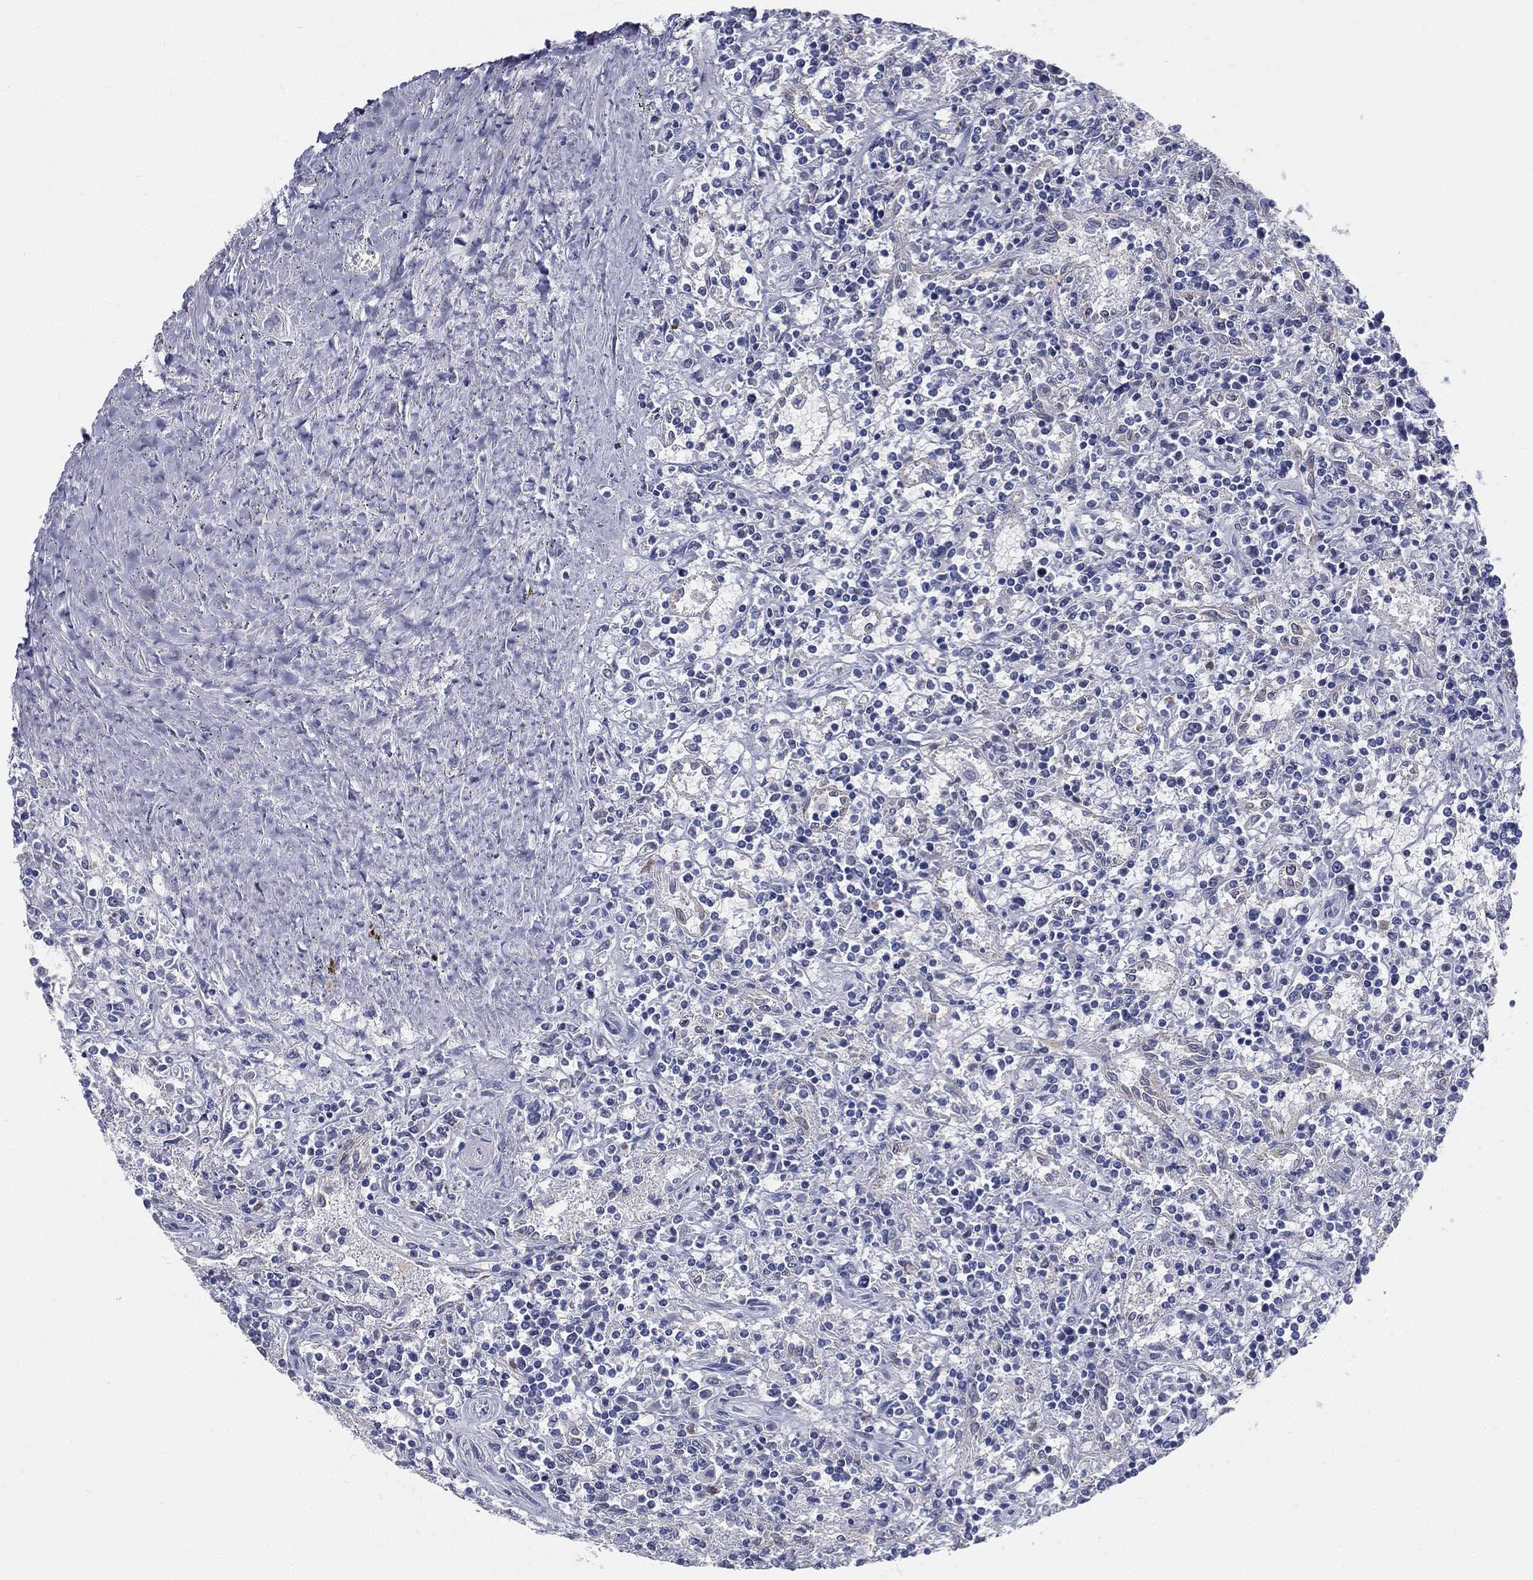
{"staining": {"intensity": "negative", "quantity": "none", "location": "none"}, "tissue": "lymphoma", "cell_type": "Tumor cells", "image_type": "cancer", "snomed": [{"axis": "morphology", "description": "Malignant lymphoma, non-Hodgkin's type, Low grade"}, {"axis": "topography", "description": "Spleen"}], "caption": "Malignant lymphoma, non-Hodgkin's type (low-grade) was stained to show a protein in brown. There is no significant staining in tumor cells. (DAB immunohistochemistry (IHC) with hematoxylin counter stain).", "gene": "STS", "patient": {"sex": "male", "age": 62}}